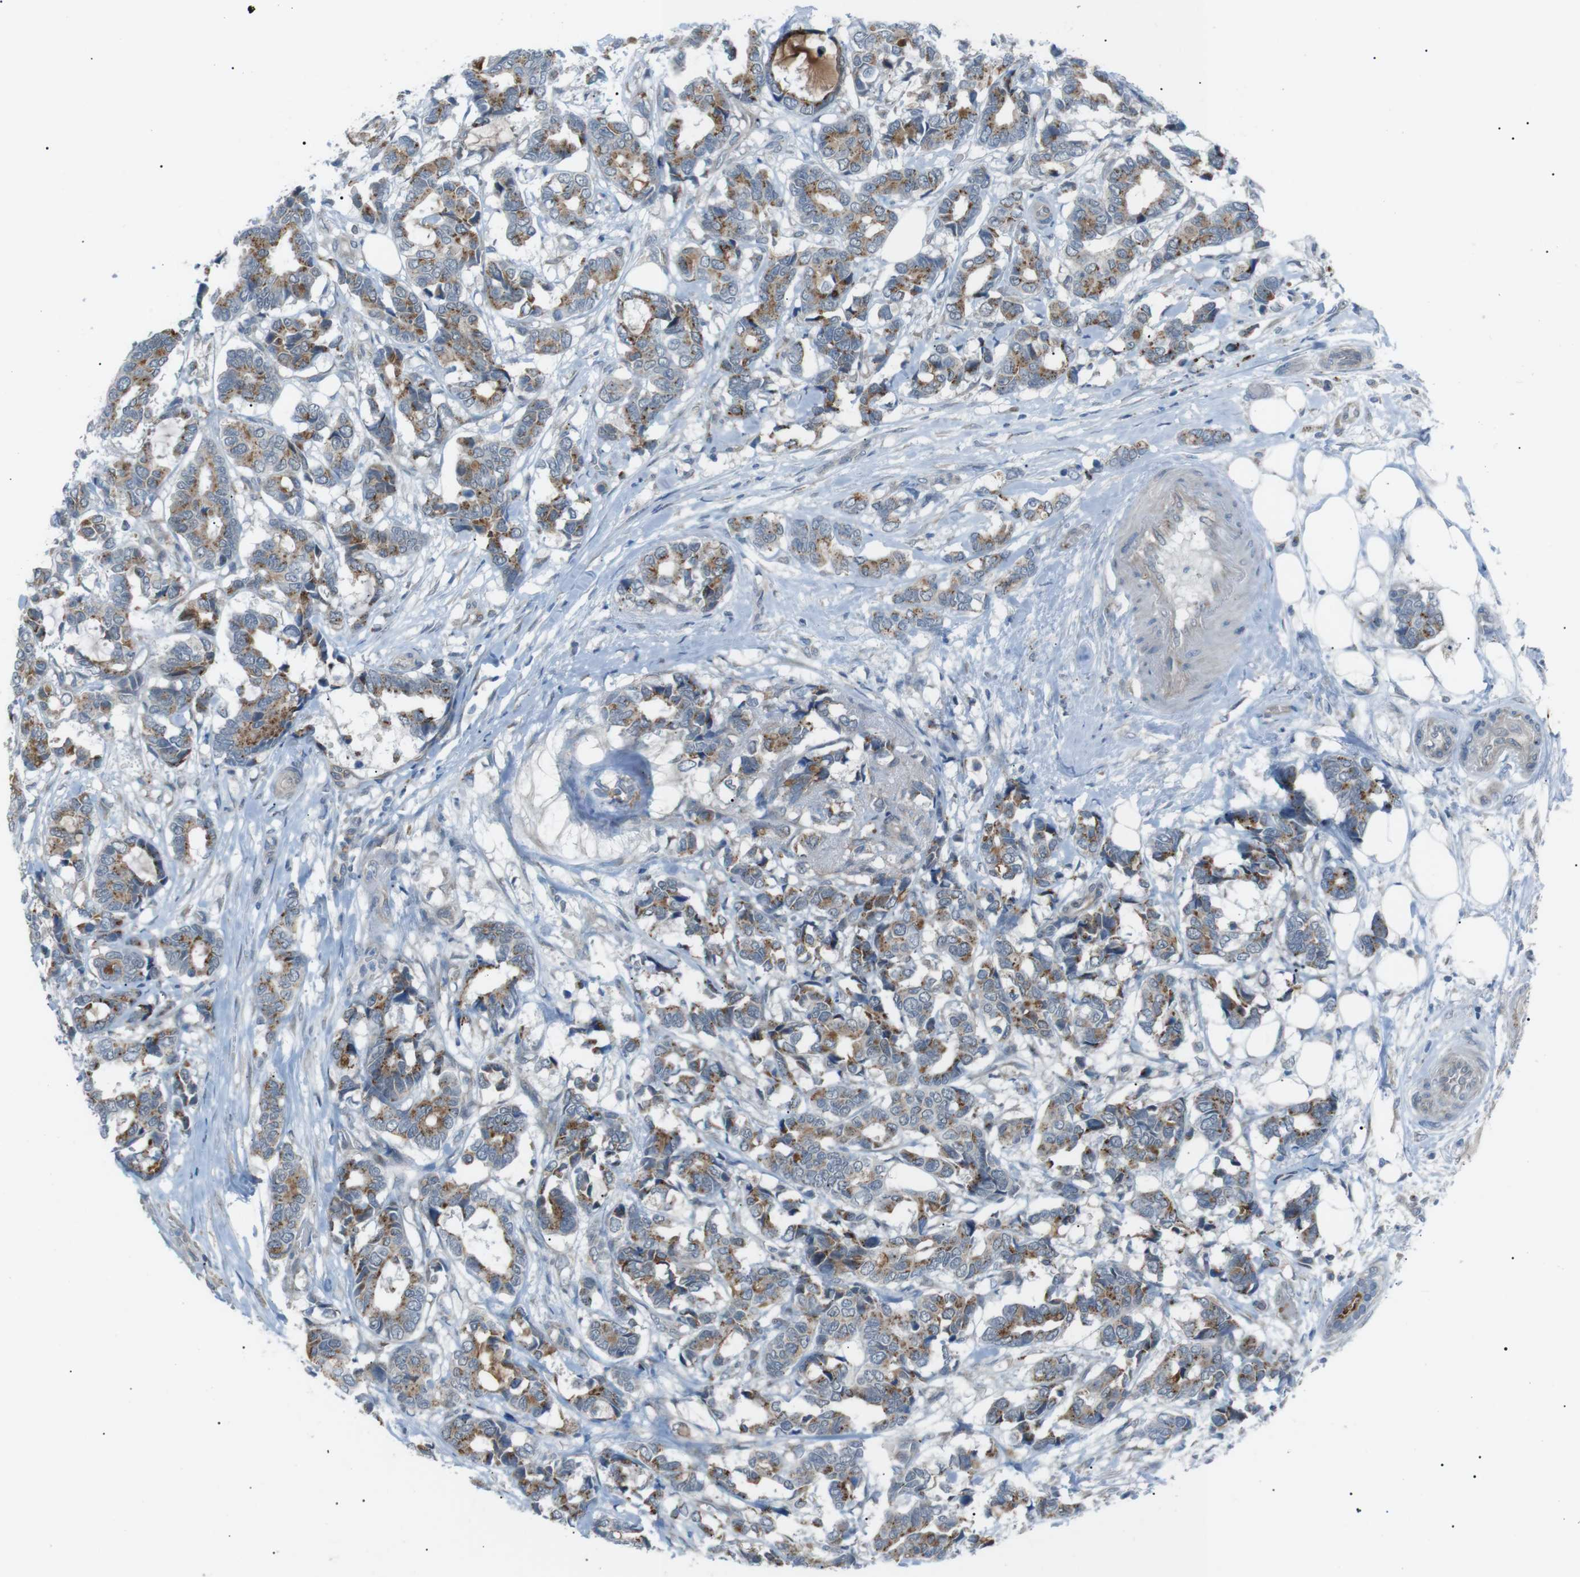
{"staining": {"intensity": "moderate", "quantity": ">75%", "location": "cytoplasmic/membranous"}, "tissue": "breast cancer", "cell_type": "Tumor cells", "image_type": "cancer", "snomed": [{"axis": "morphology", "description": "Duct carcinoma"}, {"axis": "topography", "description": "Breast"}], "caption": "Brown immunohistochemical staining in human breast infiltrating ductal carcinoma shows moderate cytoplasmic/membranous staining in approximately >75% of tumor cells.", "gene": "B4GALNT2", "patient": {"sex": "female", "age": 87}}